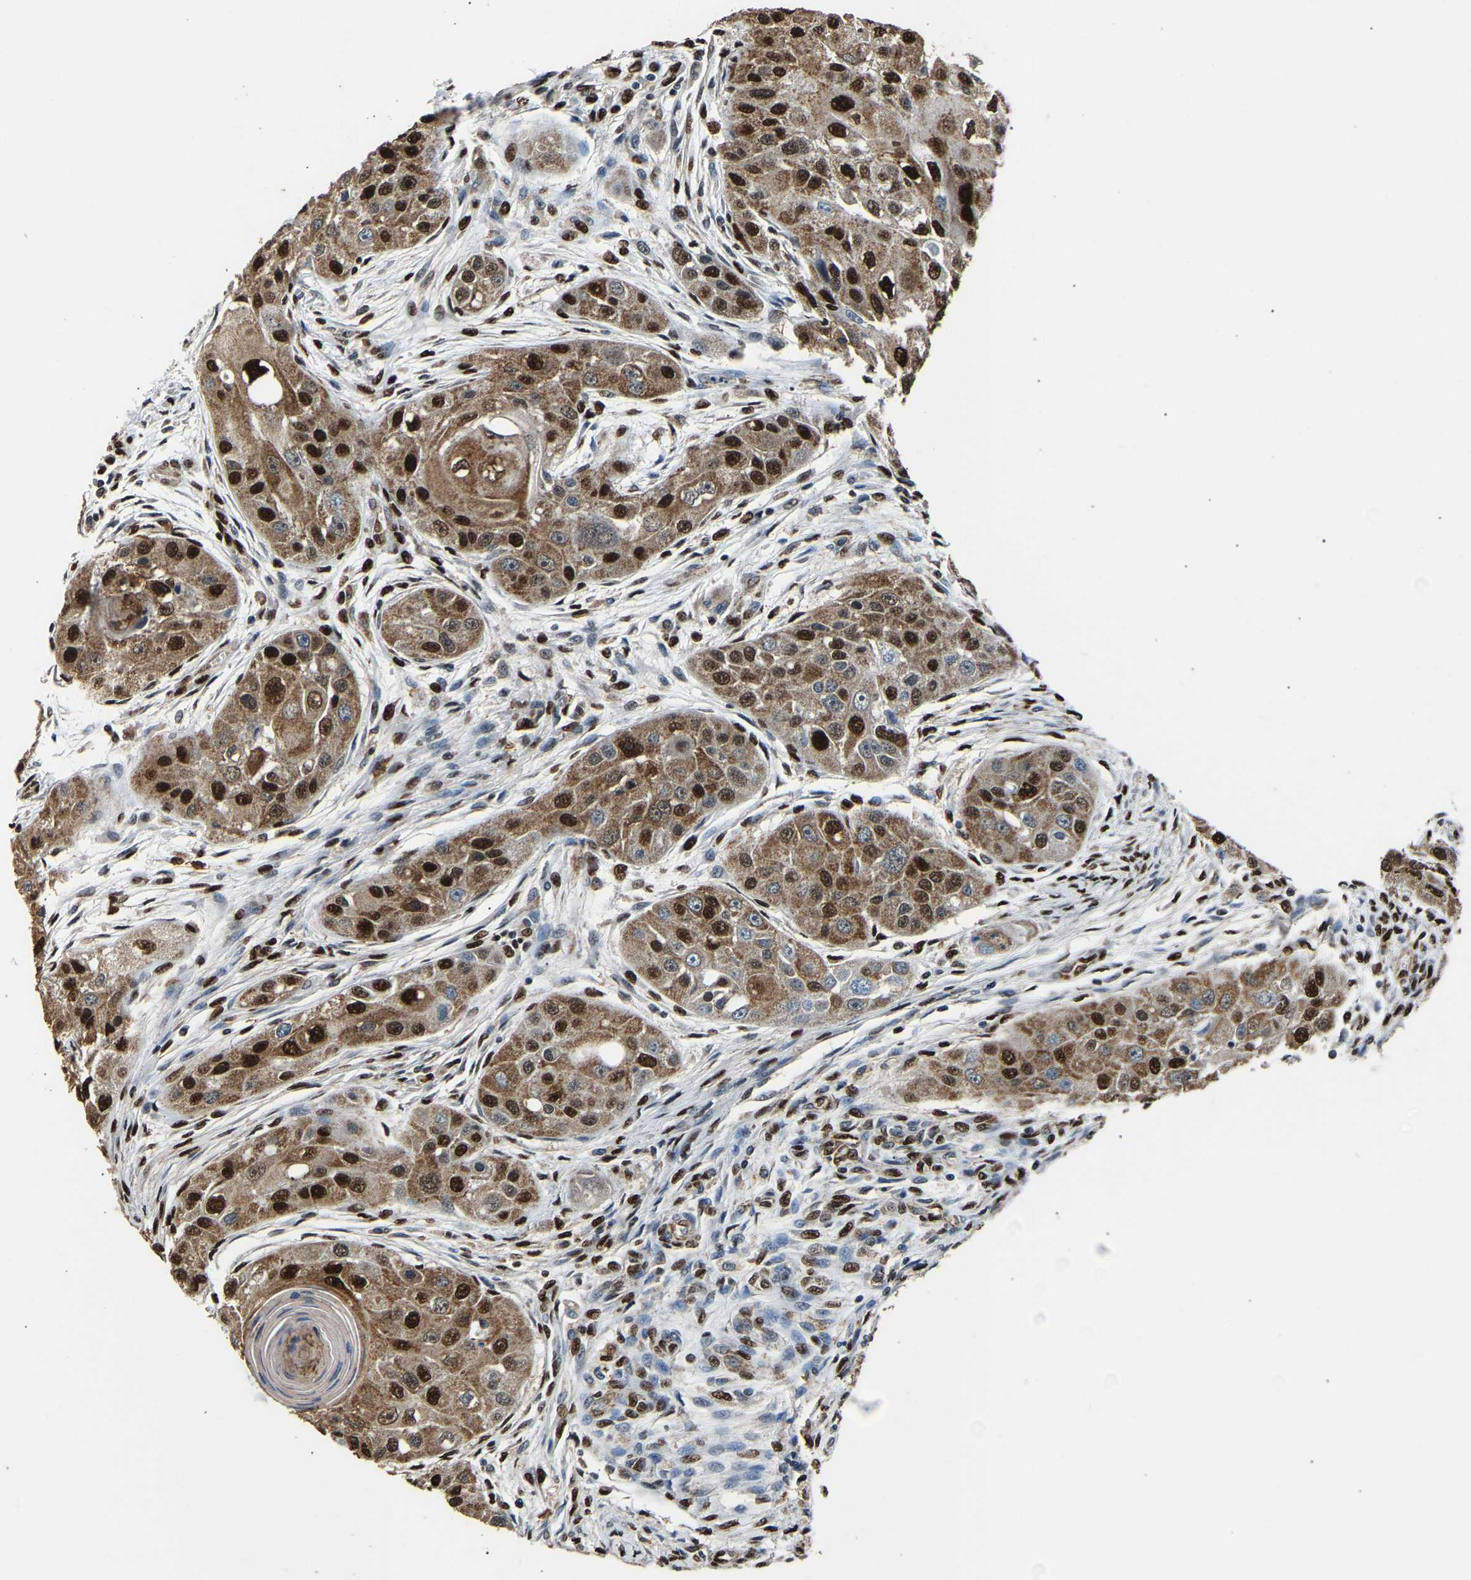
{"staining": {"intensity": "strong", "quantity": ">75%", "location": "cytoplasmic/membranous,nuclear"}, "tissue": "head and neck cancer", "cell_type": "Tumor cells", "image_type": "cancer", "snomed": [{"axis": "morphology", "description": "Normal tissue, NOS"}, {"axis": "morphology", "description": "Squamous cell carcinoma, NOS"}, {"axis": "topography", "description": "Skeletal muscle"}, {"axis": "topography", "description": "Head-Neck"}], "caption": "An image showing strong cytoplasmic/membranous and nuclear expression in about >75% of tumor cells in squamous cell carcinoma (head and neck), as visualized by brown immunohistochemical staining.", "gene": "SAFB", "patient": {"sex": "male", "age": 51}}